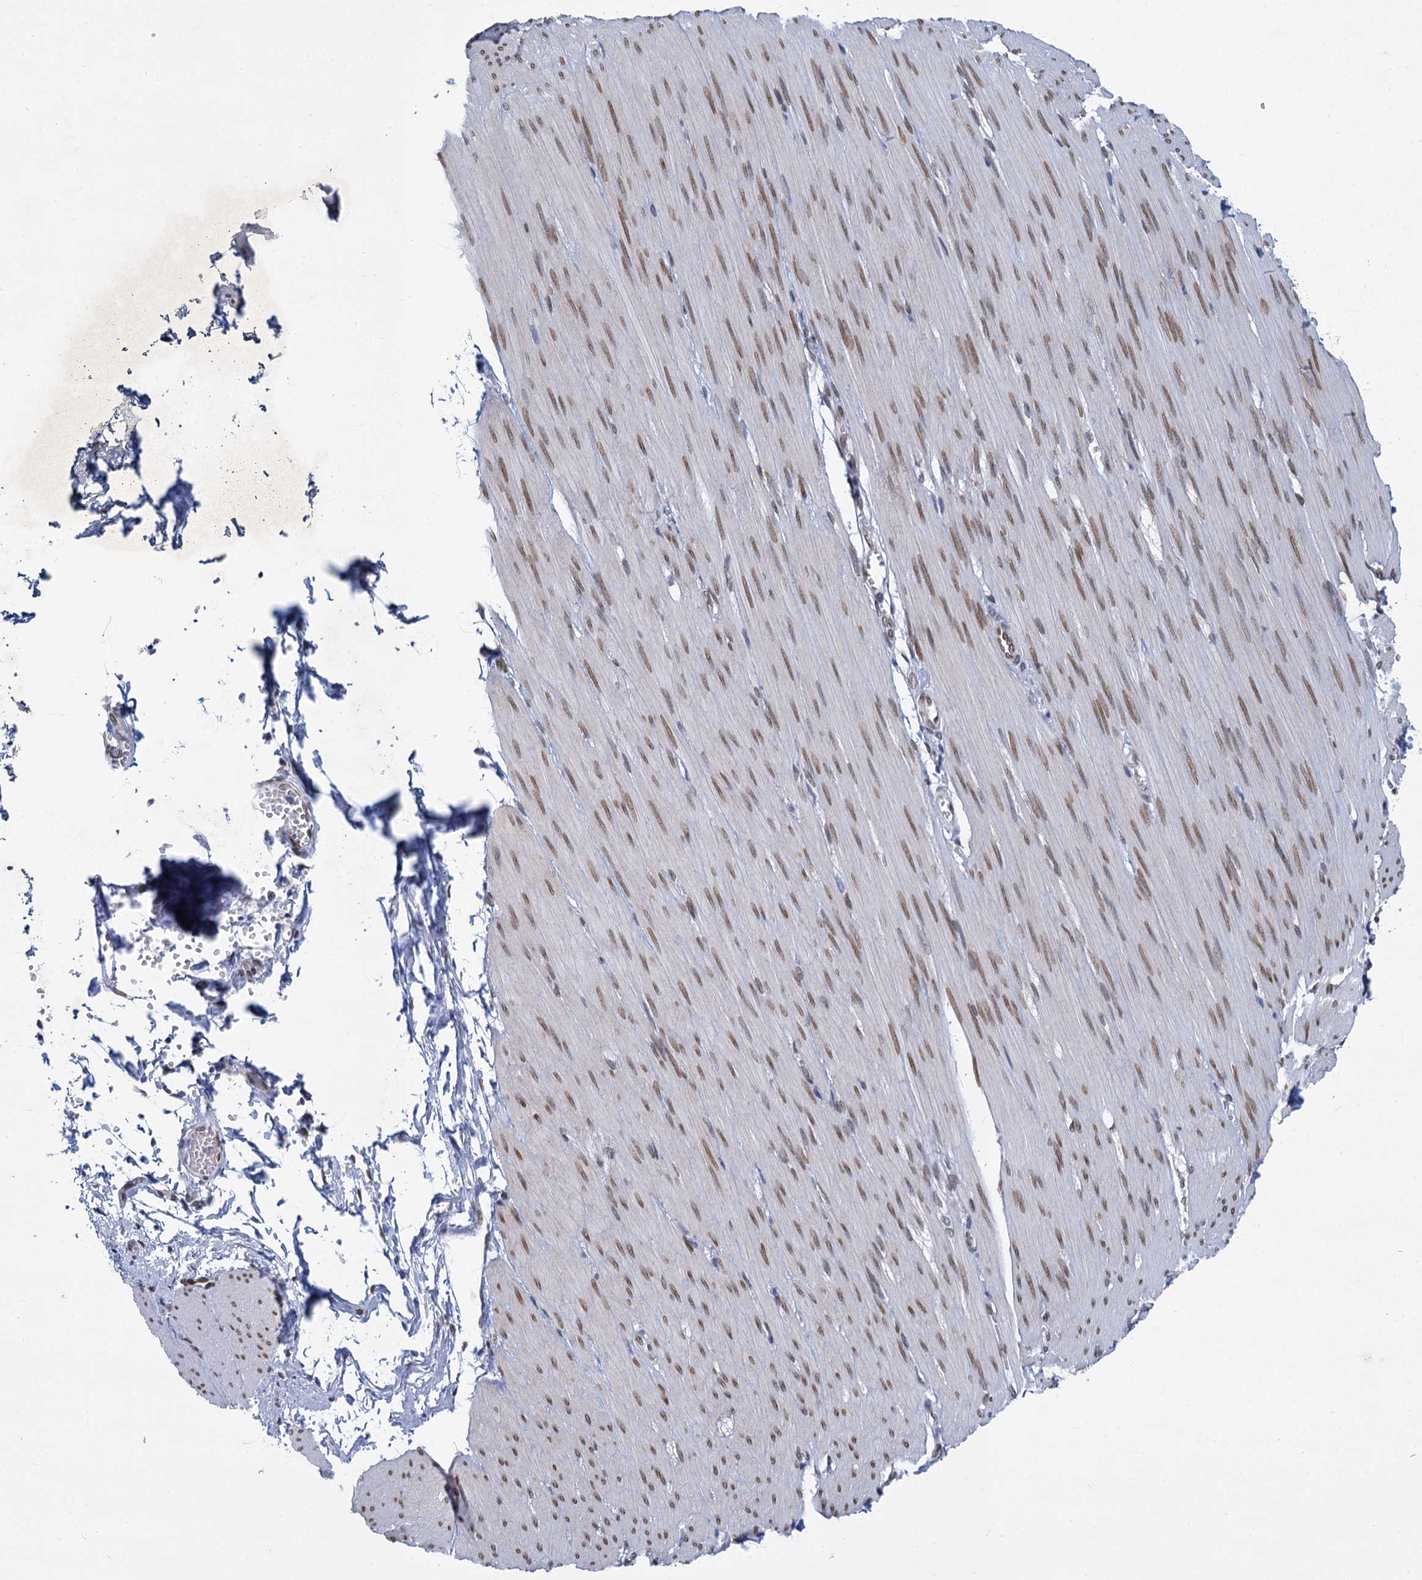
{"staining": {"intensity": "moderate", "quantity": ">75%", "location": "nuclear"}, "tissue": "smooth muscle", "cell_type": "Smooth muscle cells", "image_type": "normal", "snomed": [{"axis": "morphology", "description": "Normal tissue, NOS"}, {"axis": "morphology", "description": "Adenocarcinoma, NOS"}, {"axis": "topography", "description": "Colon"}, {"axis": "topography", "description": "Peripheral nerve tissue"}], "caption": "DAB immunohistochemical staining of normal smooth muscle demonstrates moderate nuclear protein staining in approximately >75% of smooth muscle cells.", "gene": "PRSS35", "patient": {"sex": "male", "age": 14}}